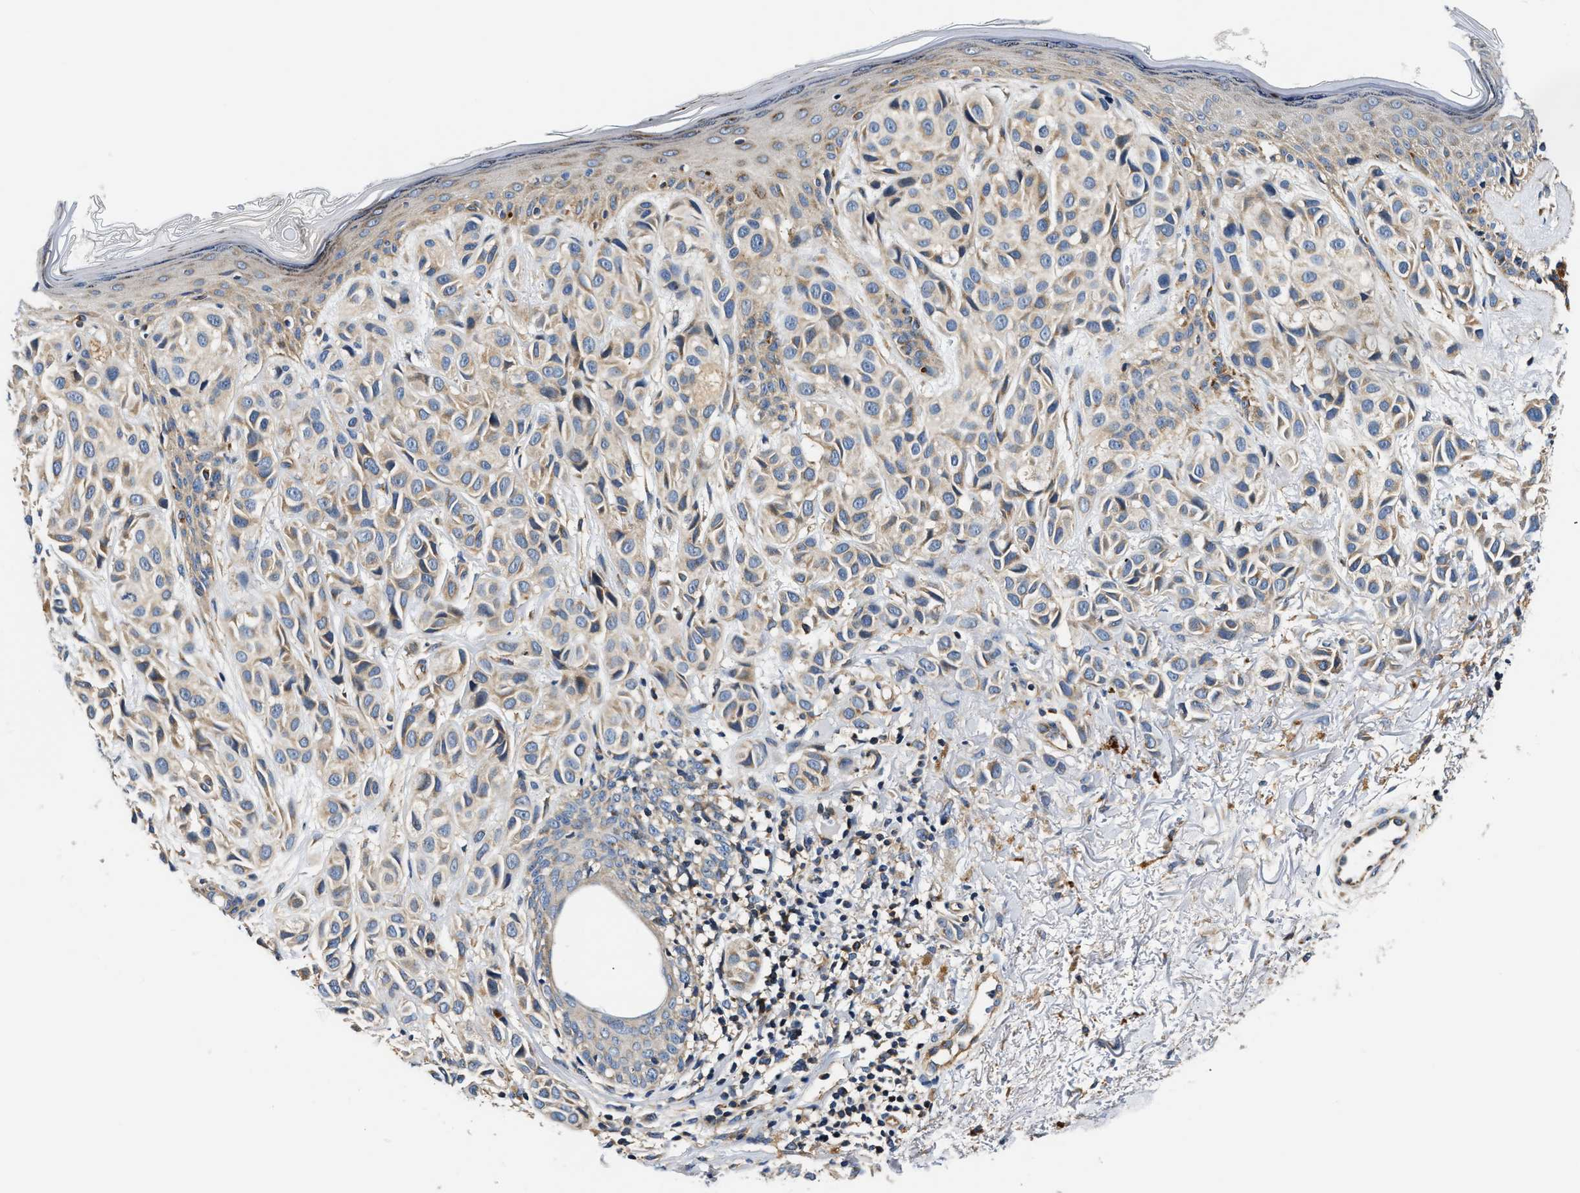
{"staining": {"intensity": "weak", "quantity": "25%-75%", "location": "cytoplasmic/membranous"}, "tissue": "melanoma", "cell_type": "Tumor cells", "image_type": "cancer", "snomed": [{"axis": "morphology", "description": "Malignant melanoma, NOS"}, {"axis": "topography", "description": "Skin"}], "caption": "A high-resolution micrograph shows immunohistochemistry staining of melanoma, which displays weak cytoplasmic/membranous expression in about 25%-75% of tumor cells.", "gene": "TEX2", "patient": {"sex": "female", "age": 58}}